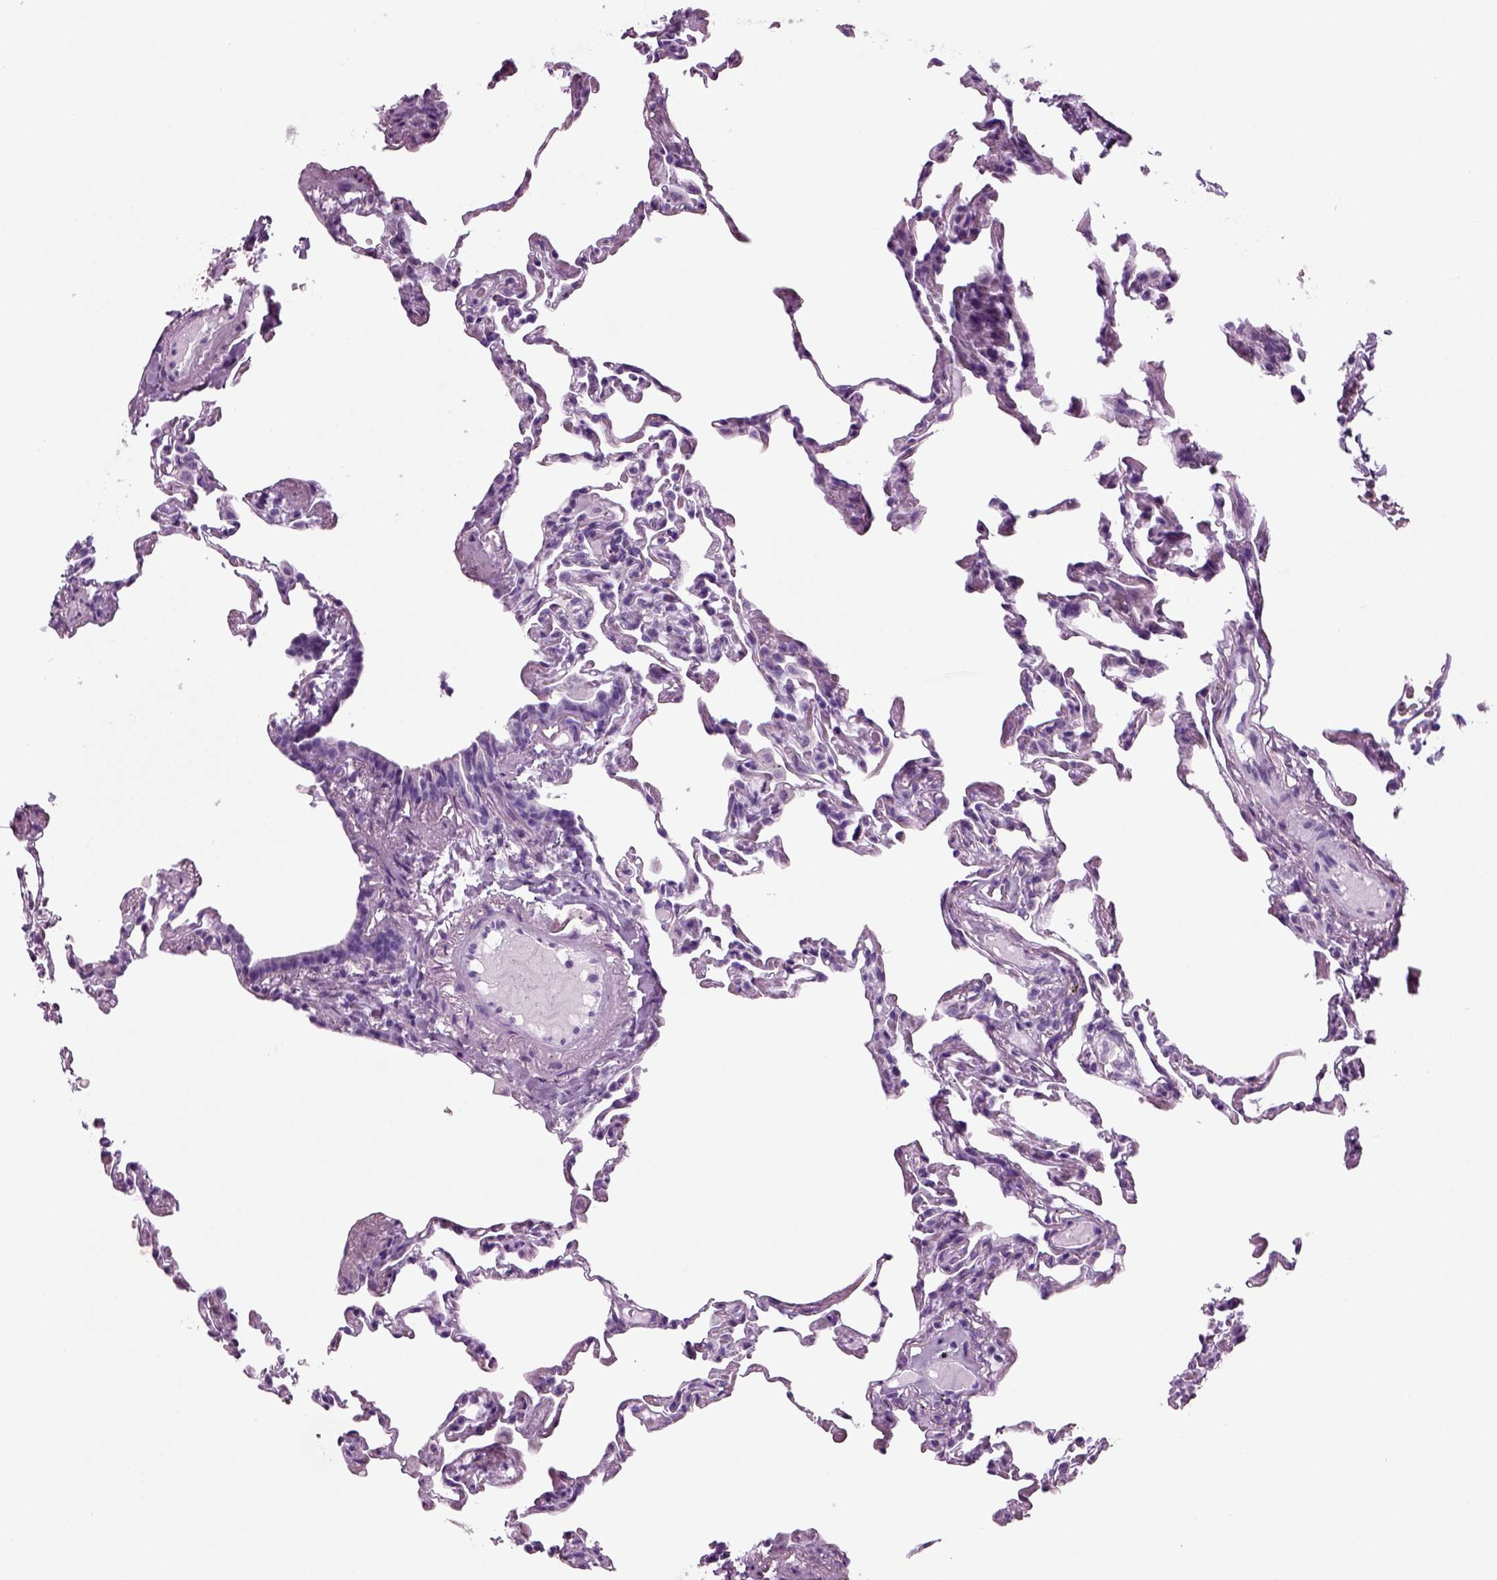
{"staining": {"intensity": "negative", "quantity": "none", "location": "none"}, "tissue": "lung", "cell_type": "Alveolar cells", "image_type": "normal", "snomed": [{"axis": "morphology", "description": "Normal tissue, NOS"}, {"axis": "topography", "description": "Lung"}], "caption": "The micrograph shows no significant positivity in alveolar cells of lung.", "gene": "CRABP1", "patient": {"sex": "female", "age": 57}}